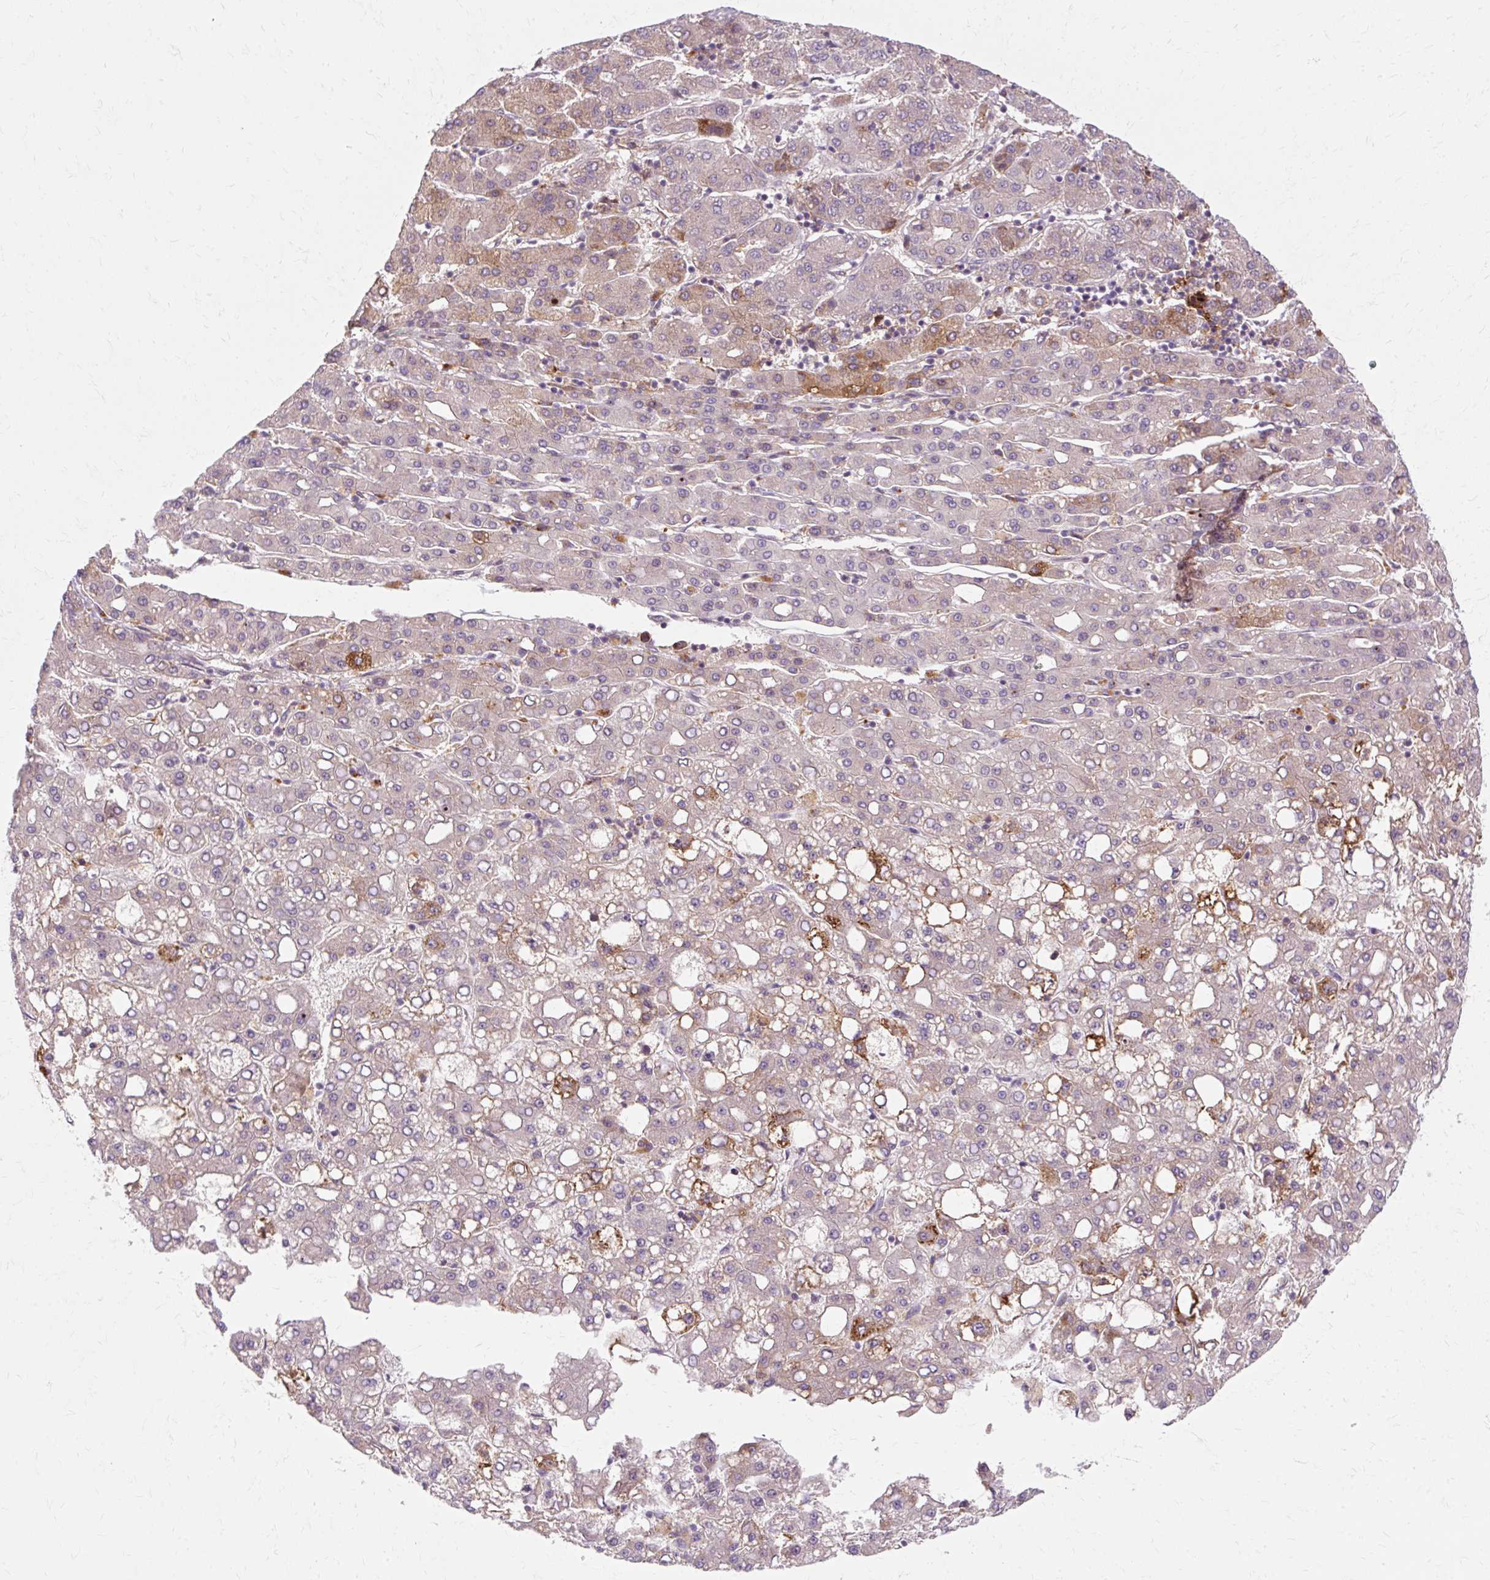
{"staining": {"intensity": "strong", "quantity": "<25%", "location": "cytoplasmic/membranous"}, "tissue": "liver cancer", "cell_type": "Tumor cells", "image_type": "cancer", "snomed": [{"axis": "morphology", "description": "Carcinoma, Hepatocellular, NOS"}, {"axis": "topography", "description": "Liver"}], "caption": "Protein expression by immunohistochemistry exhibits strong cytoplasmic/membranous staining in about <25% of tumor cells in liver hepatocellular carcinoma.", "gene": "GEMIN2", "patient": {"sex": "male", "age": 65}}